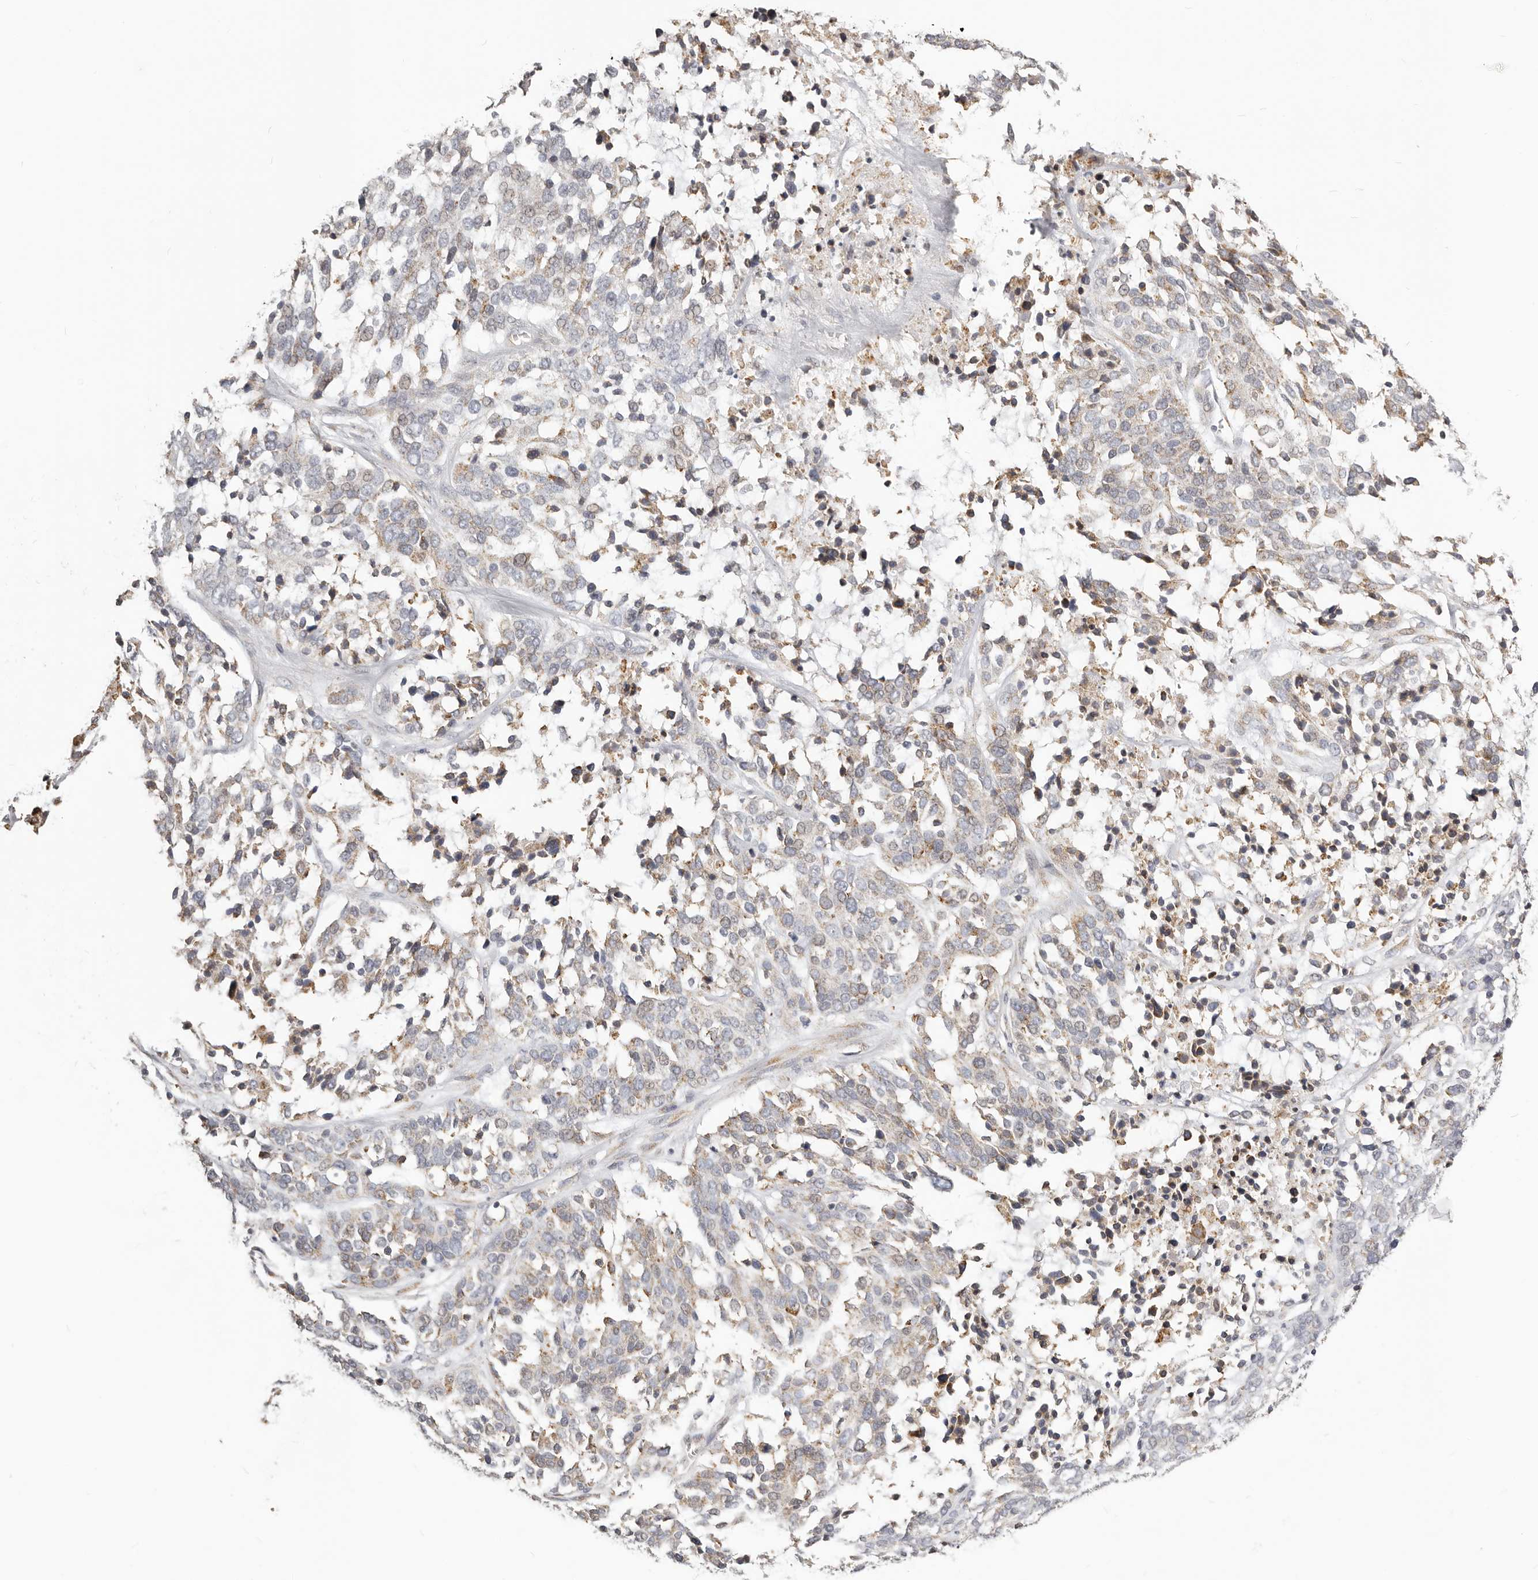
{"staining": {"intensity": "weak", "quantity": "25%-75%", "location": "cytoplasmic/membranous"}, "tissue": "ovarian cancer", "cell_type": "Tumor cells", "image_type": "cancer", "snomed": [{"axis": "morphology", "description": "Cystadenocarcinoma, serous, NOS"}, {"axis": "topography", "description": "Ovary"}], "caption": "A brown stain labels weak cytoplasmic/membranous expression of a protein in human serous cystadenocarcinoma (ovarian) tumor cells.", "gene": "IL32", "patient": {"sex": "female", "age": 44}}